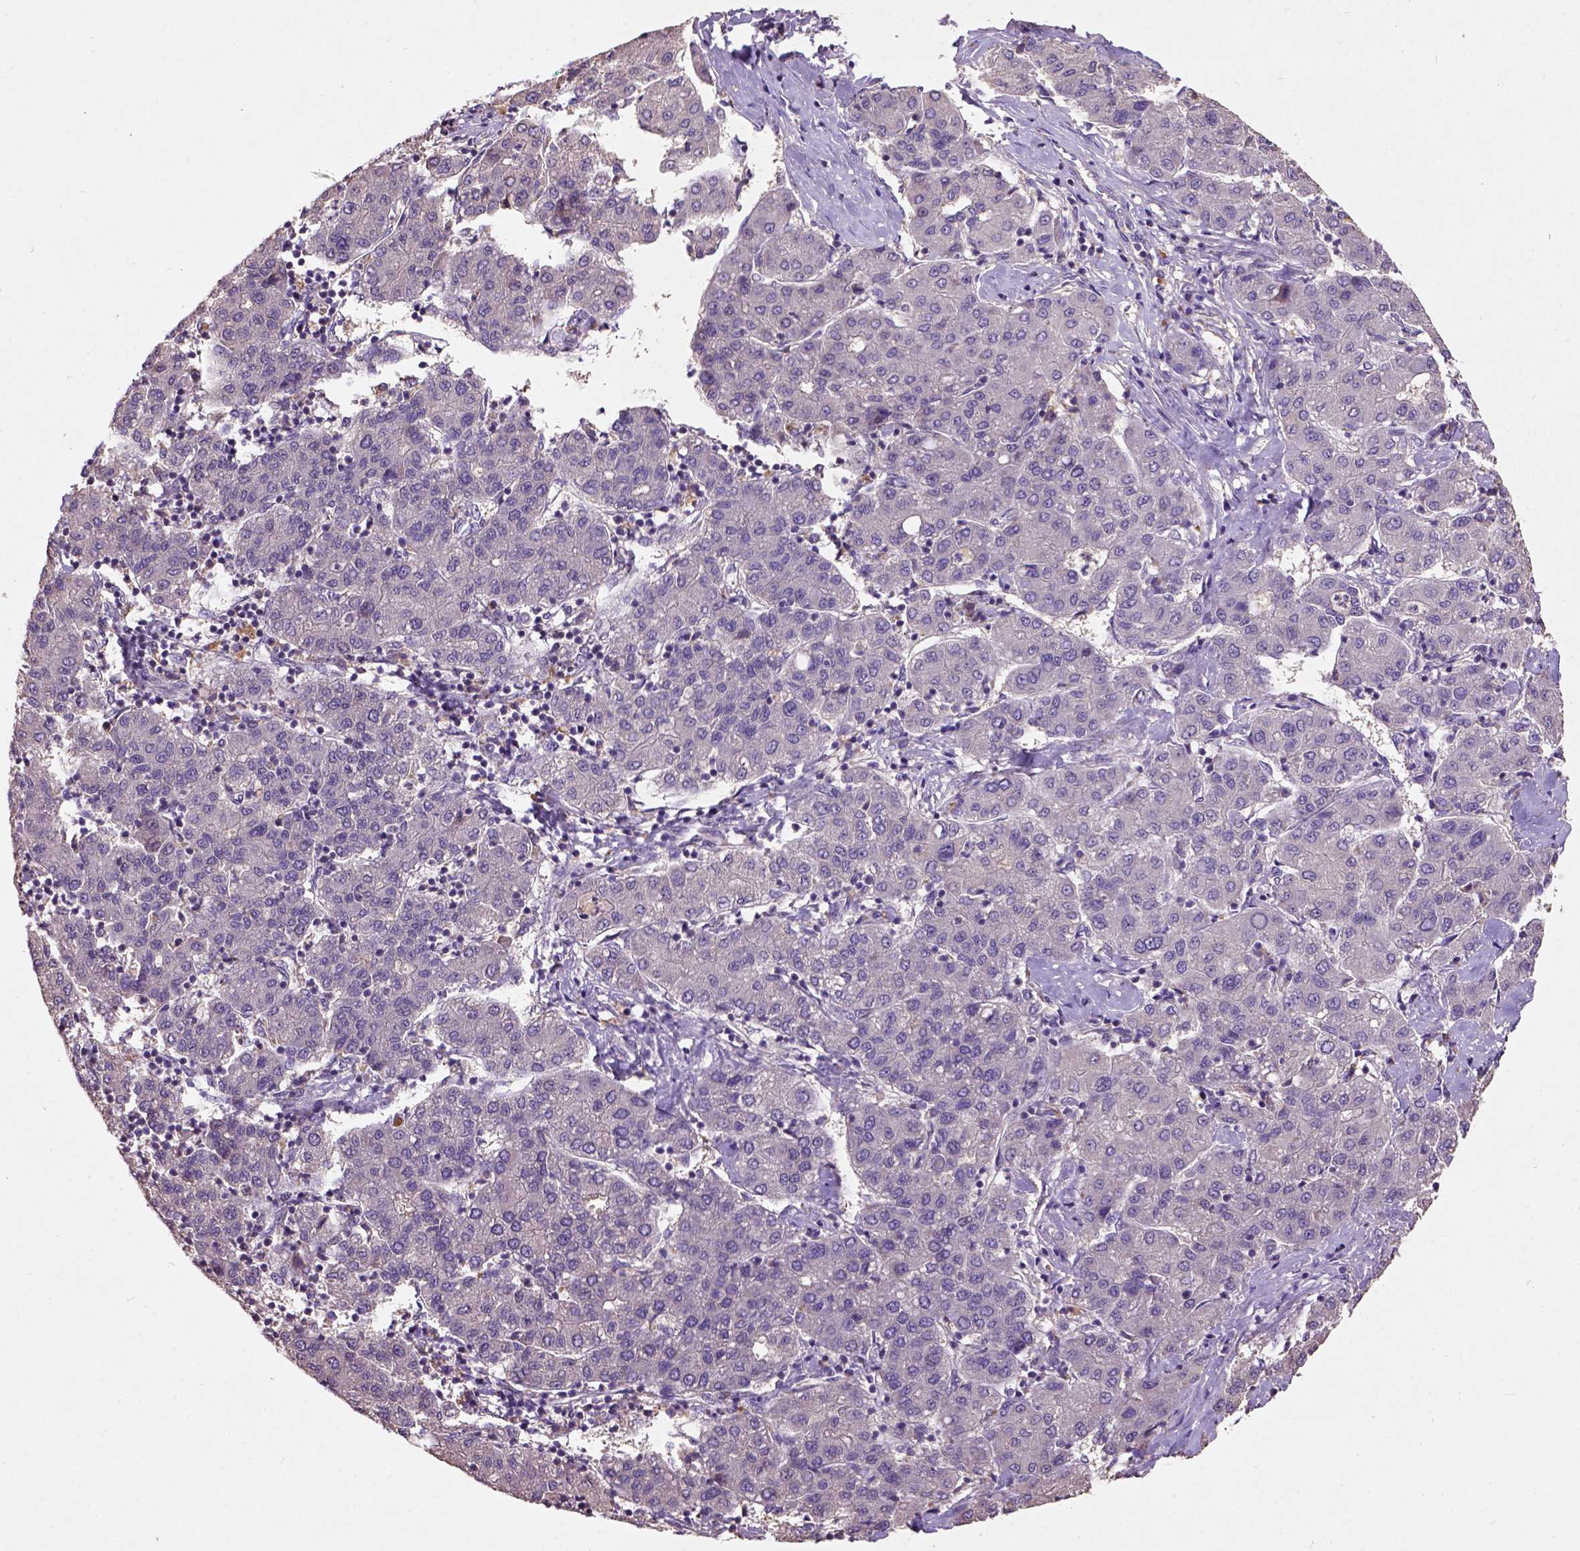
{"staining": {"intensity": "negative", "quantity": "none", "location": "none"}, "tissue": "liver cancer", "cell_type": "Tumor cells", "image_type": "cancer", "snomed": [{"axis": "morphology", "description": "Carcinoma, Hepatocellular, NOS"}, {"axis": "topography", "description": "Liver"}], "caption": "A micrograph of human hepatocellular carcinoma (liver) is negative for staining in tumor cells.", "gene": "KBTBD8", "patient": {"sex": "male", "age": 65}}